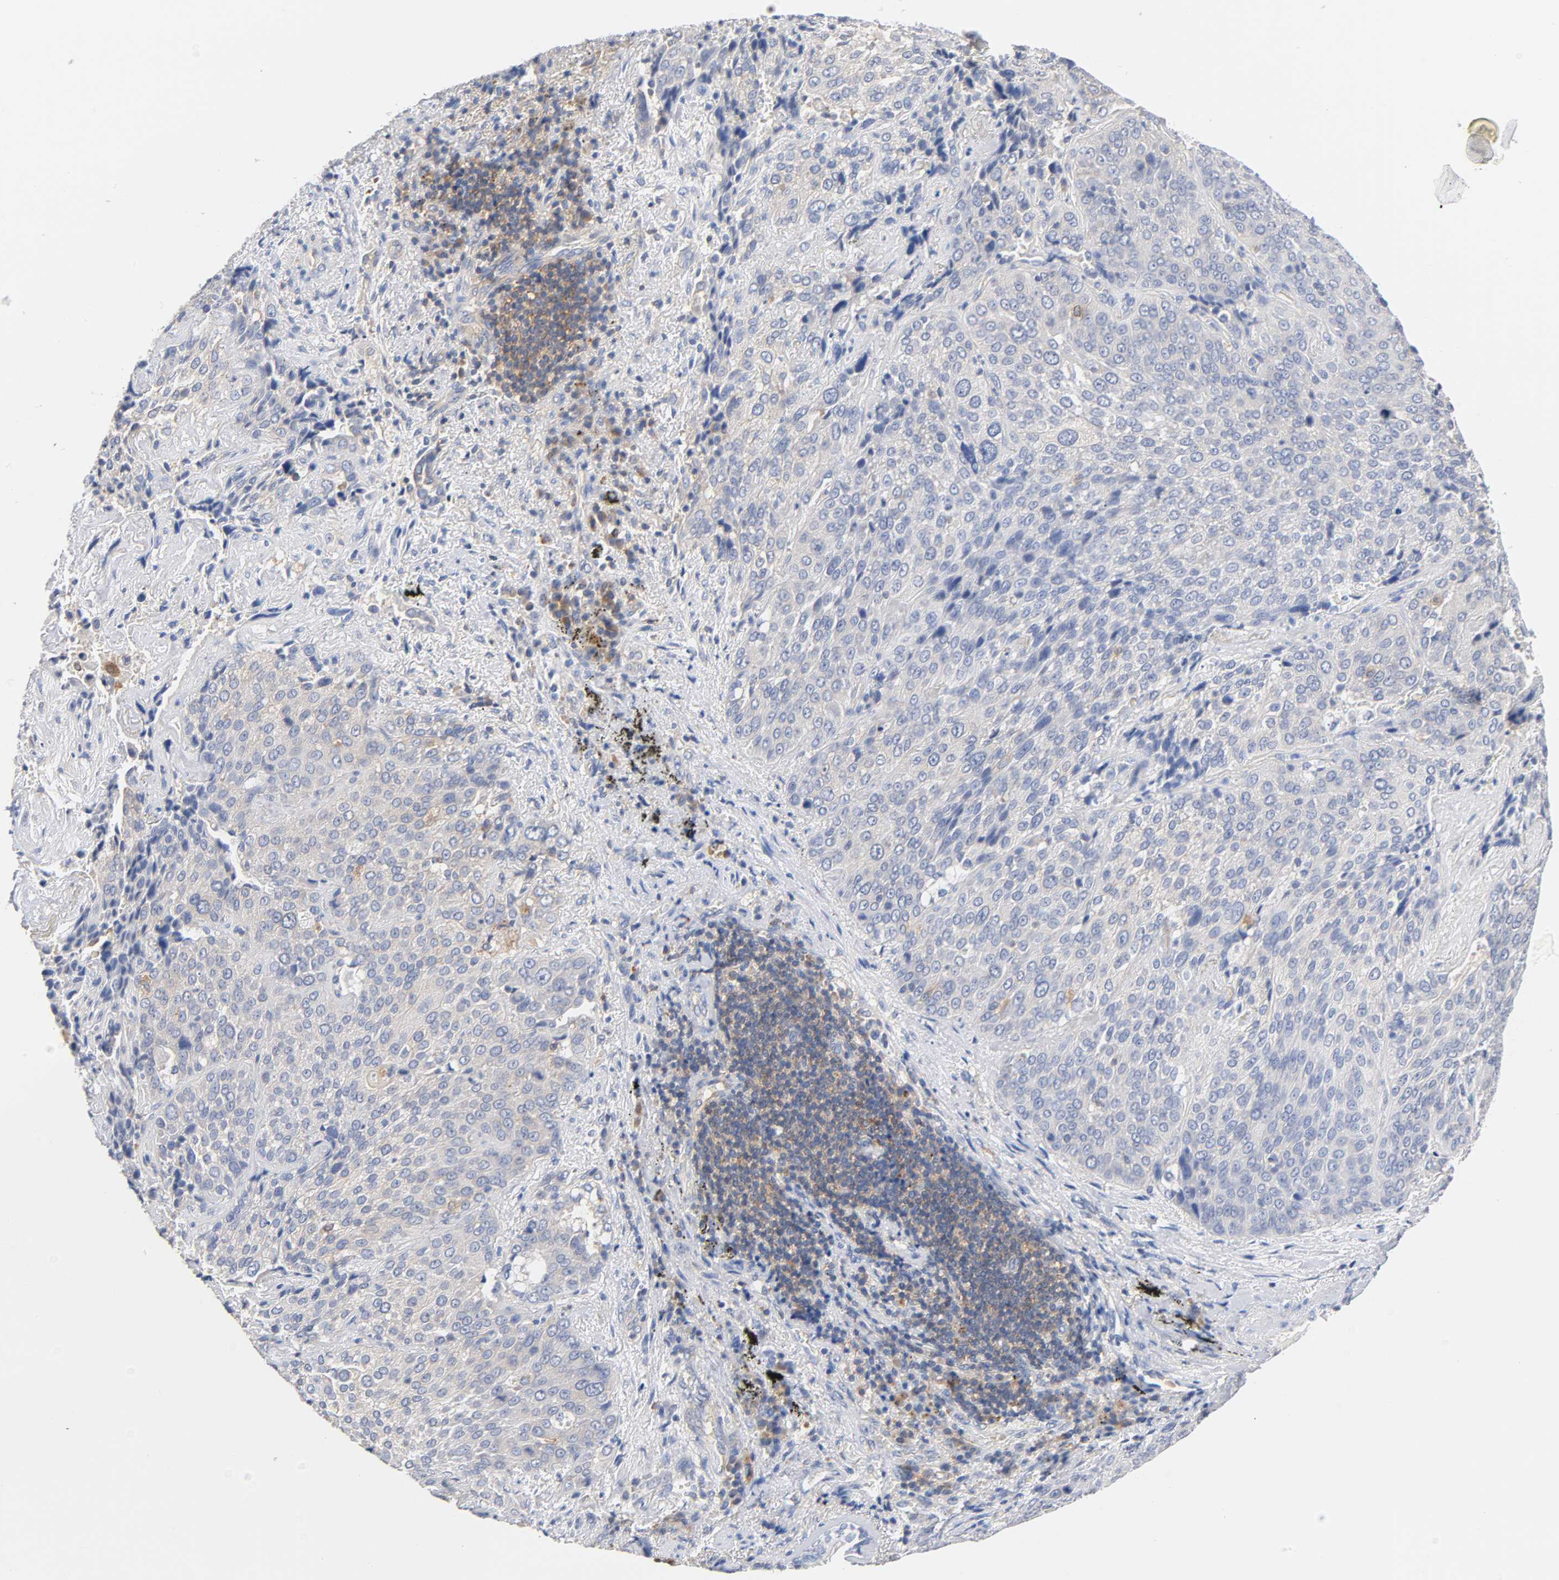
{"staining": {"intensity": "weak", "quantity": "25%-75%", "location": "cytoplasmic/membranous"}, "tissue": "lung cancer", "cell_type": "Tumor cells", "image_type": "cancer", "snomed": [{"axis": "morphology", "description": "Squamous cell carcinoma, NOS"}, {"axis": "topography", "description": "Lung"}], "caption": "Tumor cells display weak cytoplasmic/membranous positivity in about 25%-75% of cells in lung cancer.", "gene": "MALT1", "patient": {"sex": "male", "age": 54}}